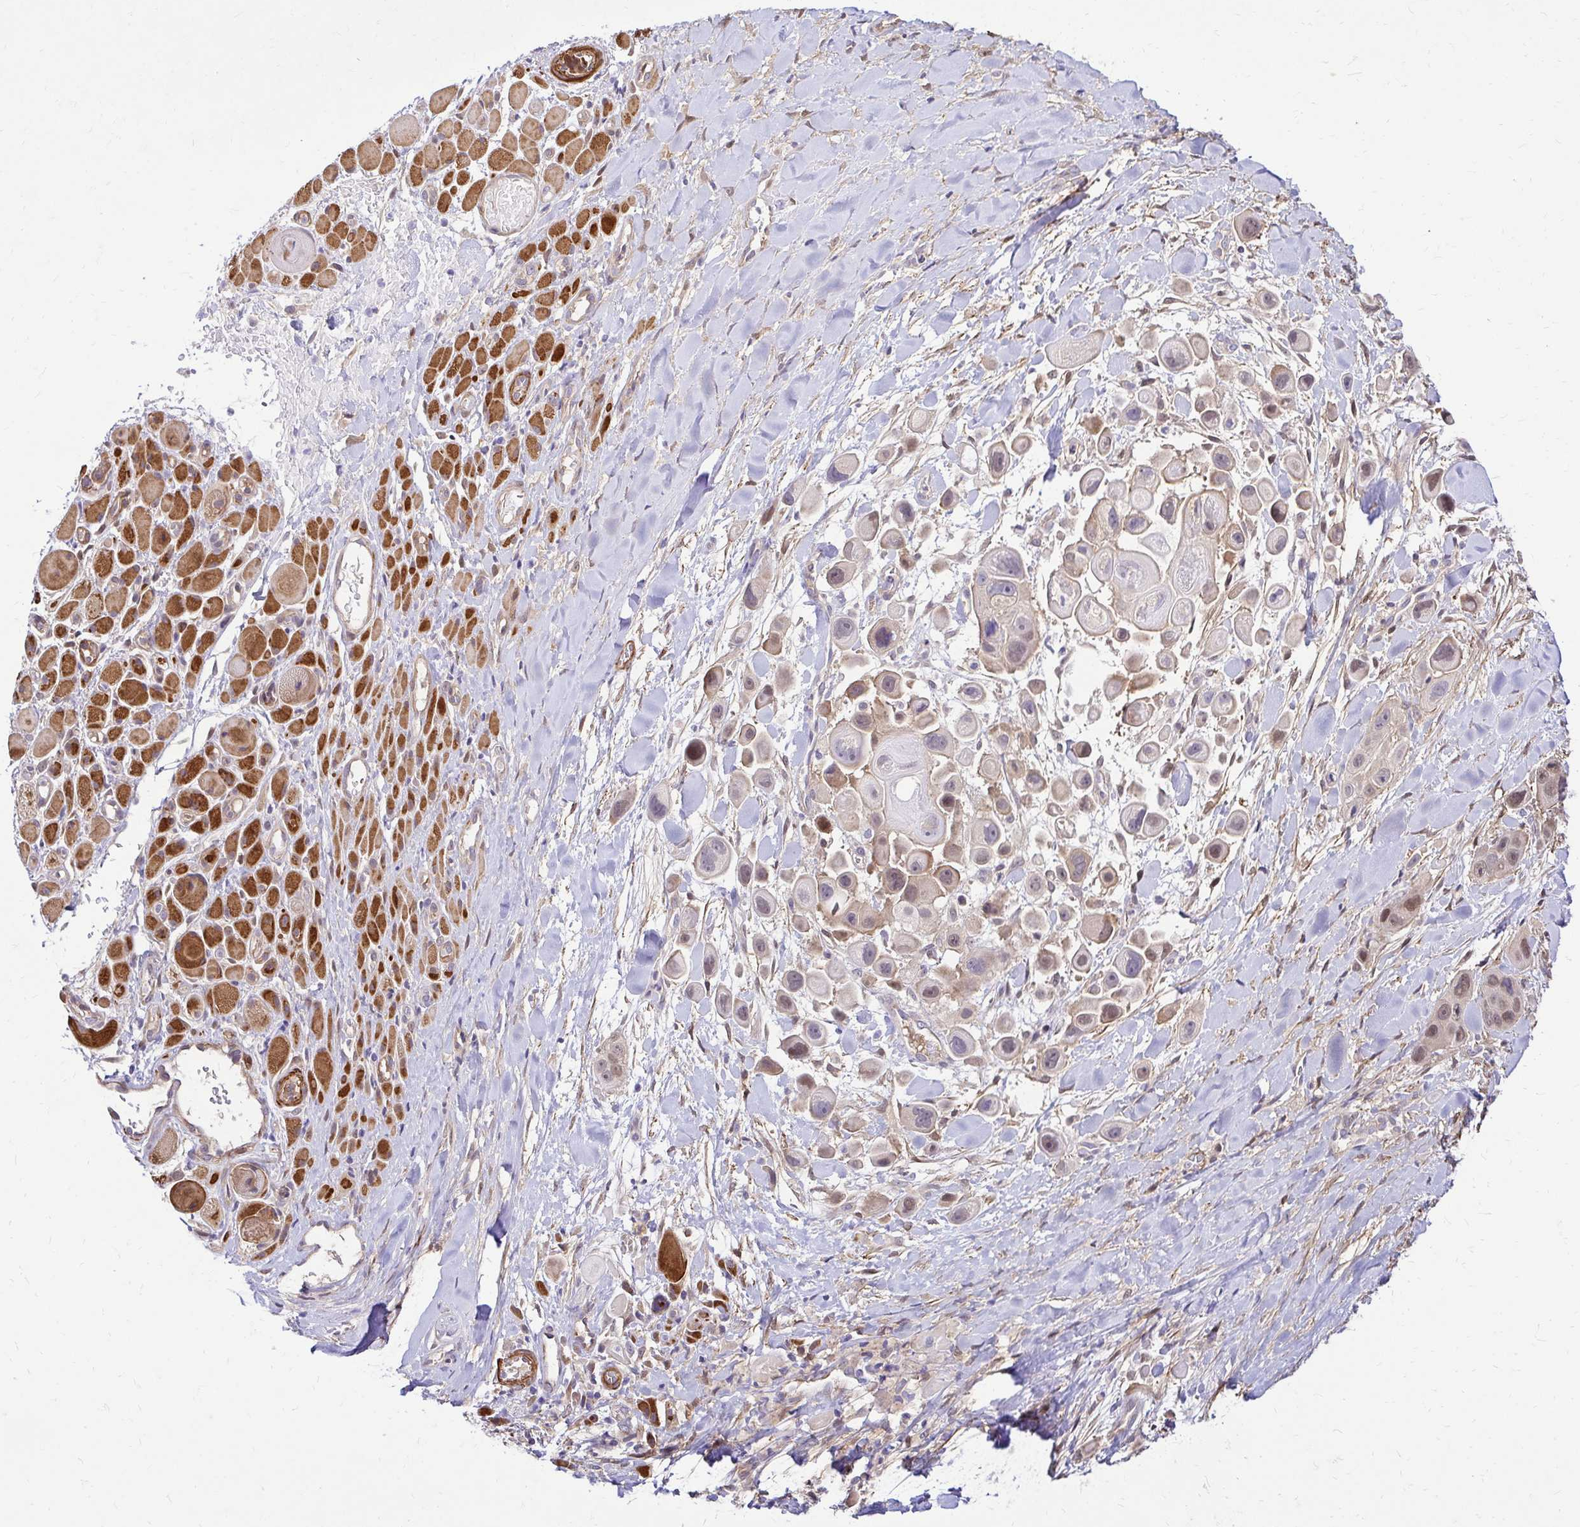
{"staining": {"intensity": "weak", "quantity": "25%-75%", "location": "nuclear"}, "tissue": "skin cancer", "cell_type": "Tumor cells", "image_type": "cancer", "snomed": [{"axis": "morphology", "description": "Squamous cell carcinoma, NOS"}, {"axis": "topography", "description": "Skin"}], "caption": "IHC image of neoplastic tissue: skin cancer (squamous cell carcinoma) stained using immunohistochemistry reveals low levels of weak protein expression localized specifically in the nuclear of tumor cells, appearing as a nuclear brown color.", "gene": "YAP1", "patient": {"sex": "male", "age": 67}}